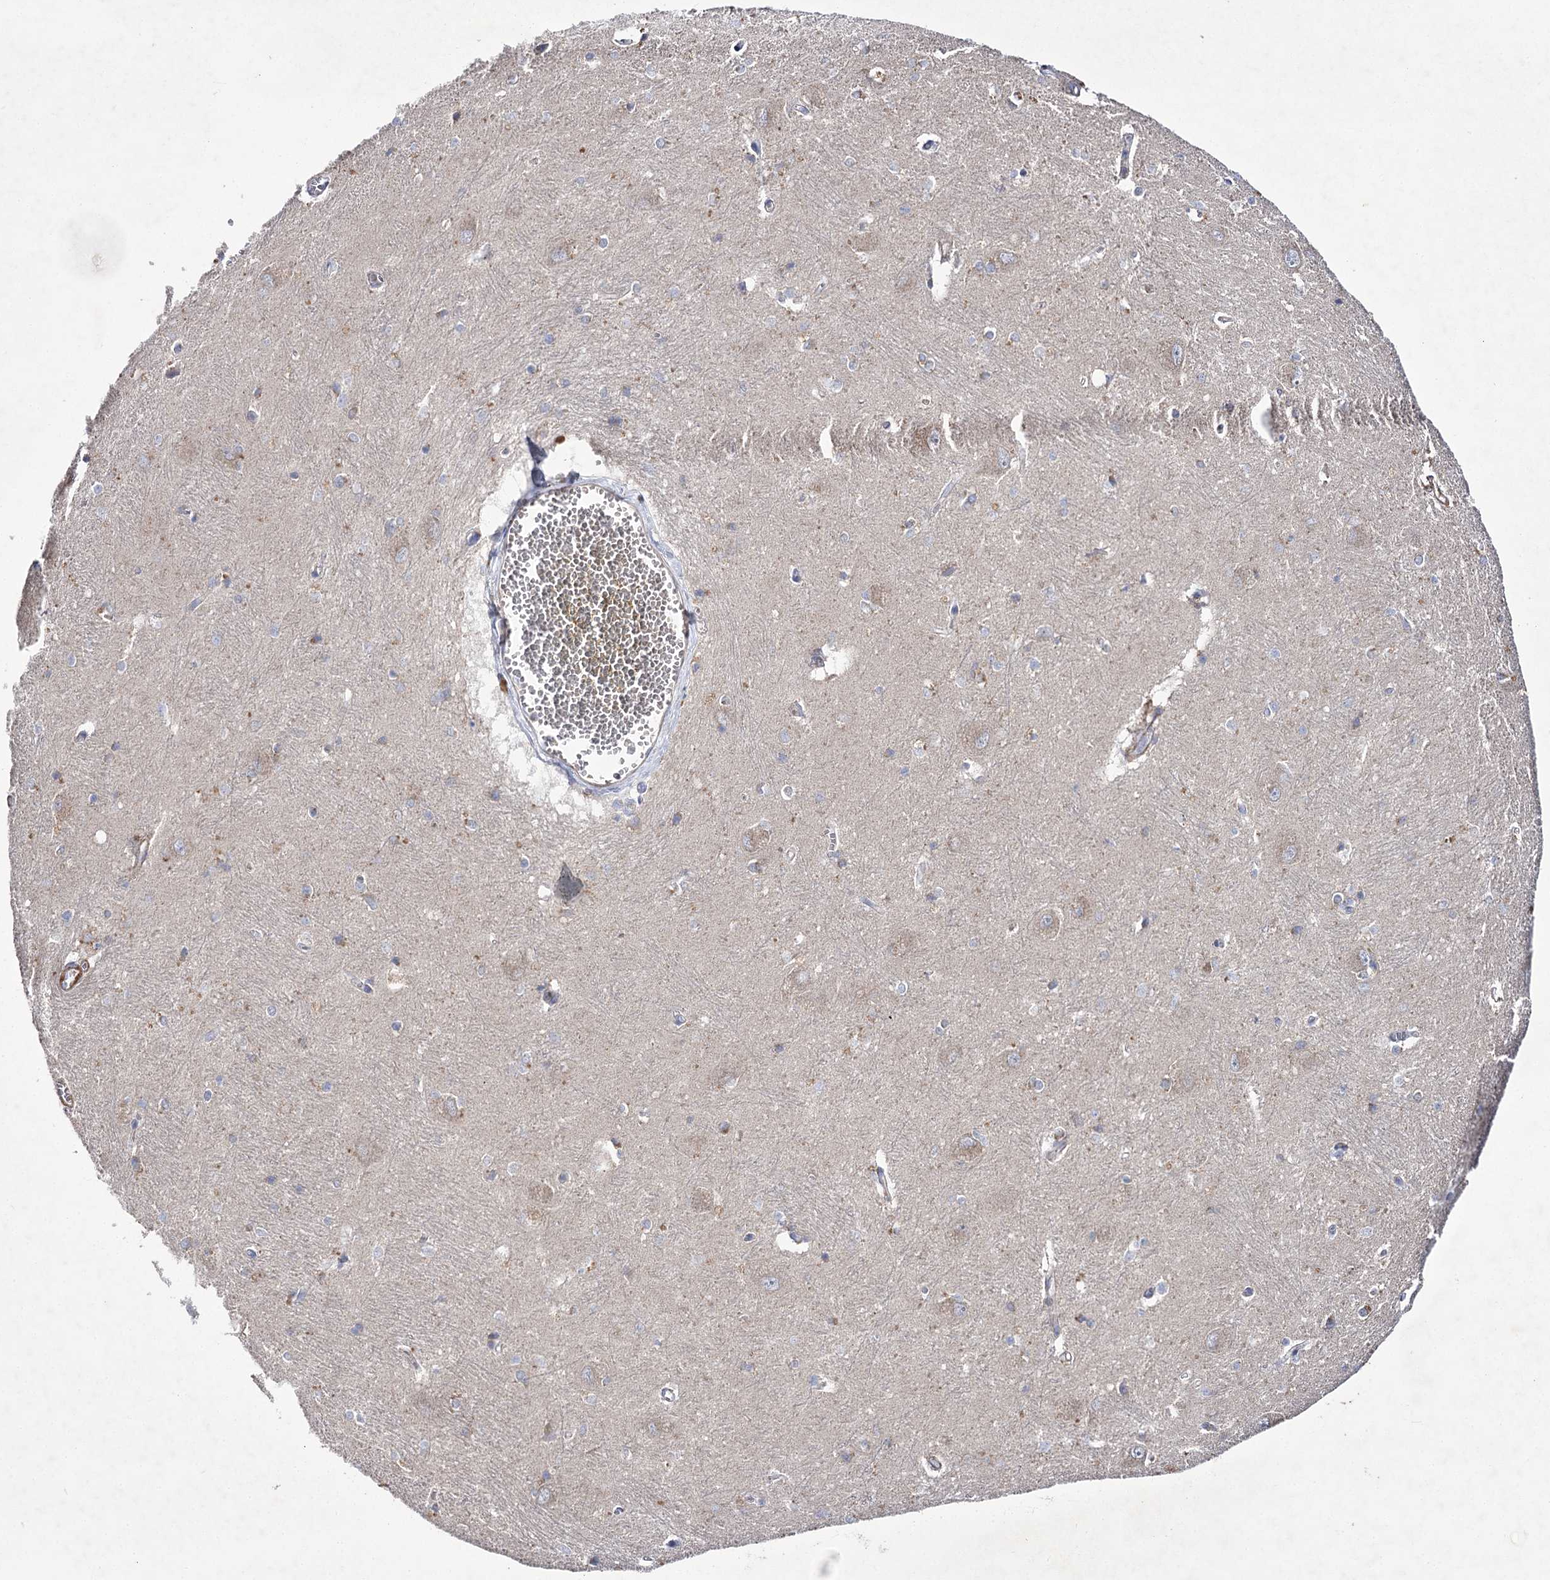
{"staining": {"intensity": "moderate", "quantity": "<25%", "location": "cytoplasmic/membranous"}, "tissue": "caudate", "cell_type": "Glial cells", "image_type": "normal", "snomed": [{"axis": "morphology", "description": "Normal tissue, NOS"}, {"axis": "topography", "description": "Lateral ventricle wall"}], "caption": "The photomicrograph exhibits immunohistochemical staining of normal caudate. There is moderate cytoplasmic/membranous positivity is appreciated in approximately <25% of glial cells.", "gene": "COX15", "patient": {"sex": "male", "age": 37}}